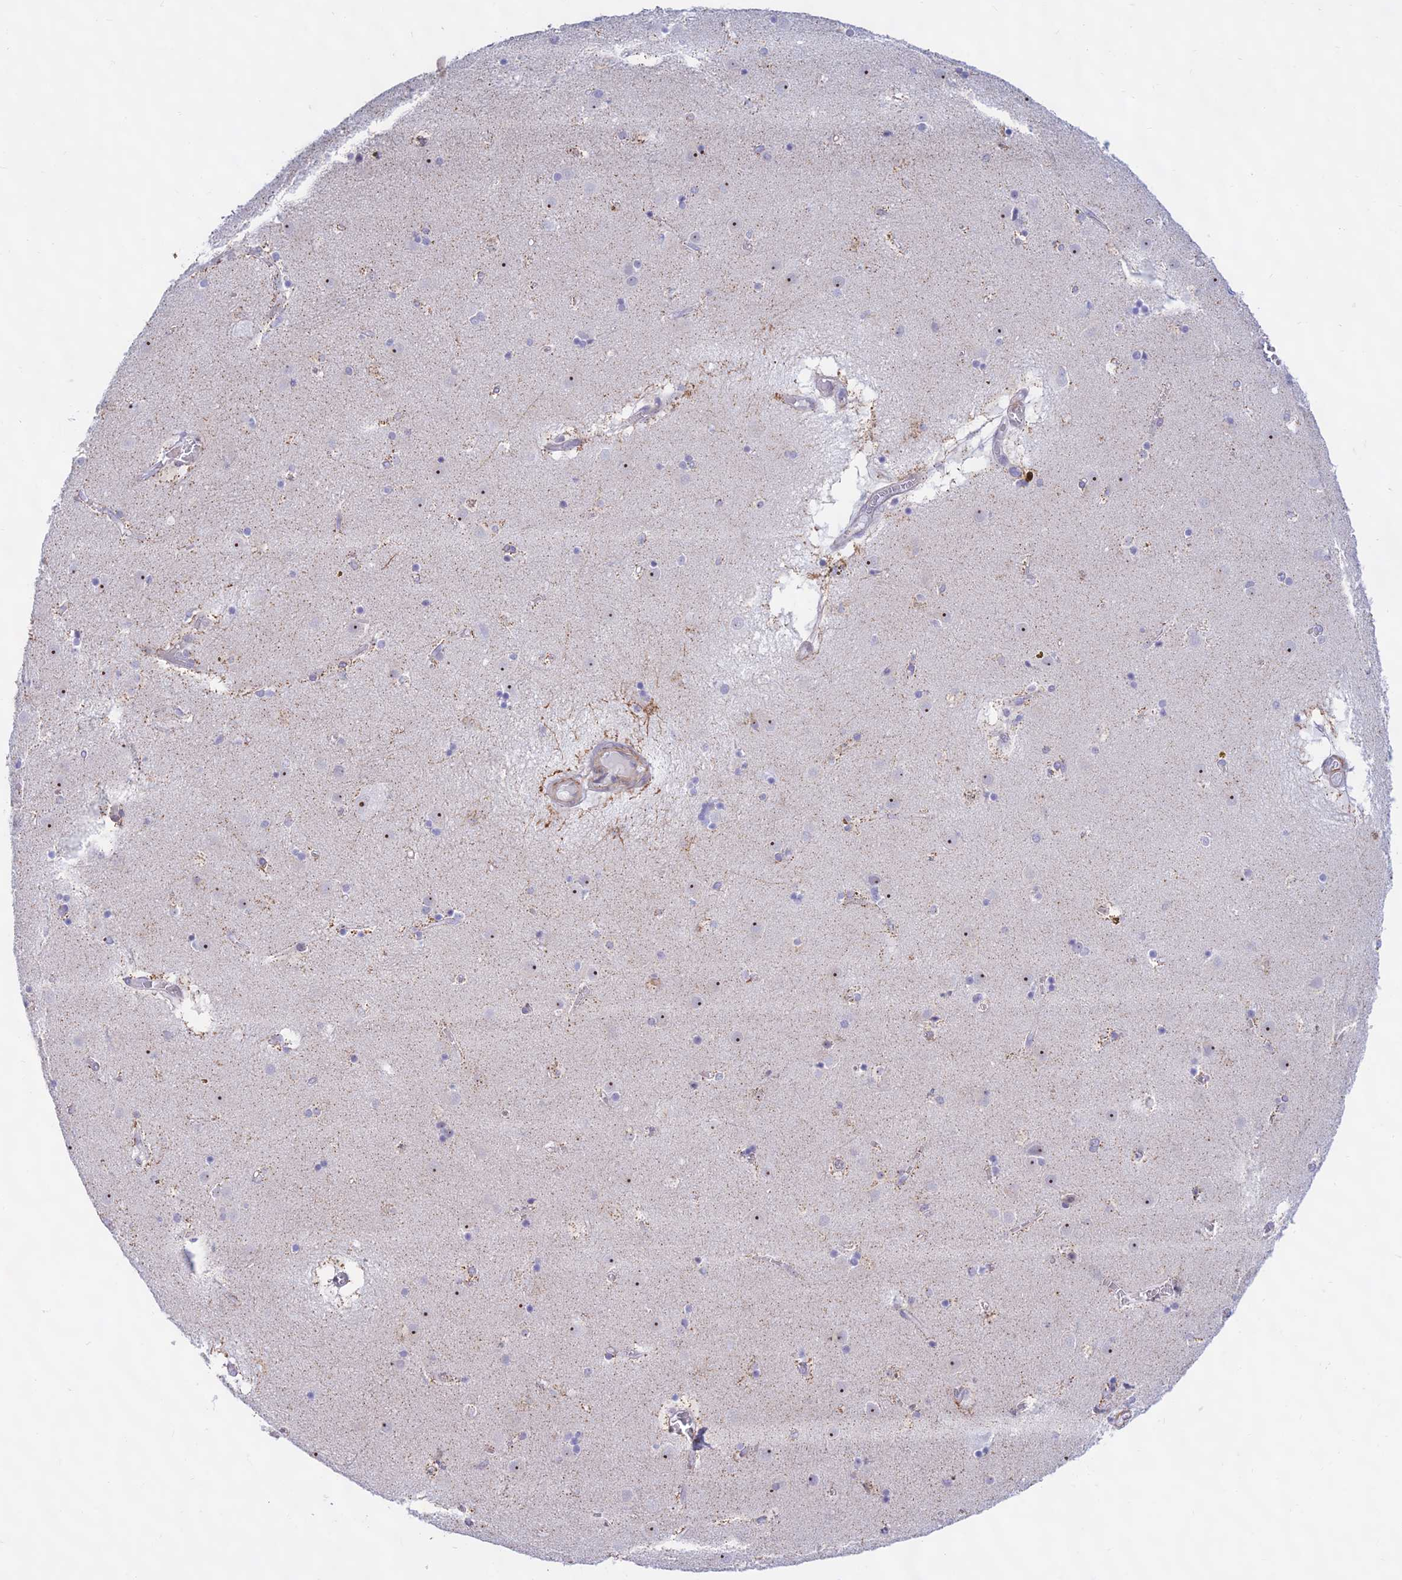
{"staining": {"intensity": "negative", "quantity": "none", "location": "none"}, "tissue": "caudate", "cell_type": "Glial cells", "image_type": "normal", "snomed": [{"axis": "morphology", "description": "Normal tissue, NOS"}, {"axis": "topography", "description": "Lateral ventricle wall"}], "caption": "Immunohistochemistry histopathology image of normal caudate stained for a protein (brown), which reveals no staining in glial cells.", "gene": "KRR1", "patient": {"sex": "male", "age": 70}}